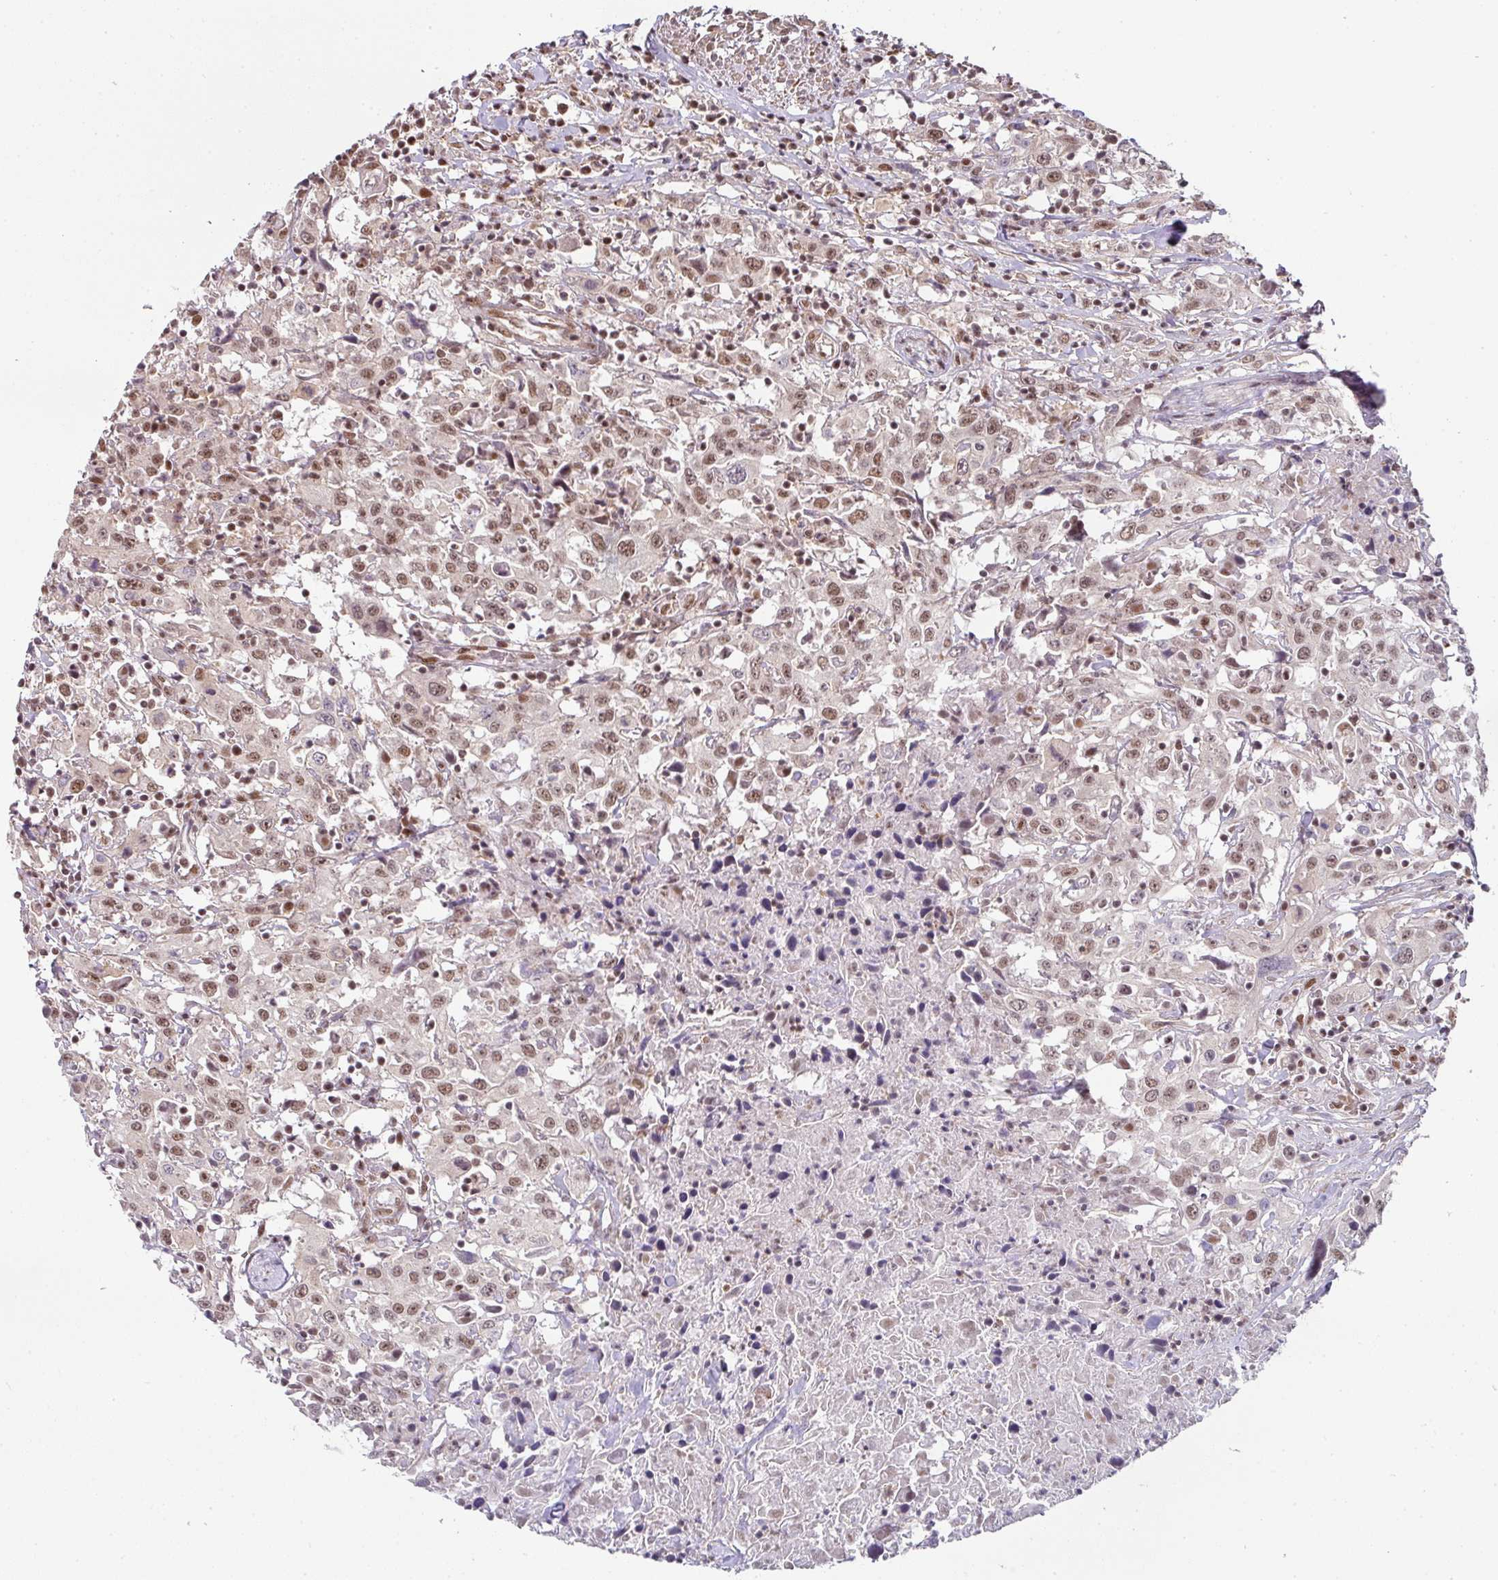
{"staining": {"intensity": "moderate", "quantity": "25%-75%", "location": "nuclear"}, "tissue": "urothelial cancer", "cell_type": "Tumor cells", "image_type": "cancer", "snomed": [{"axis": "morphology", "description": "Urothelial carcinoma, High grade"}, {"axis": "topography", "description": "Urinary bladder"}], "caption": "Urothelial cancer stained with a protein marker exhibits moderate staining in tumor cells.", "gene": "NCOA5", "patient": {"sex": "male", "age": 61}}